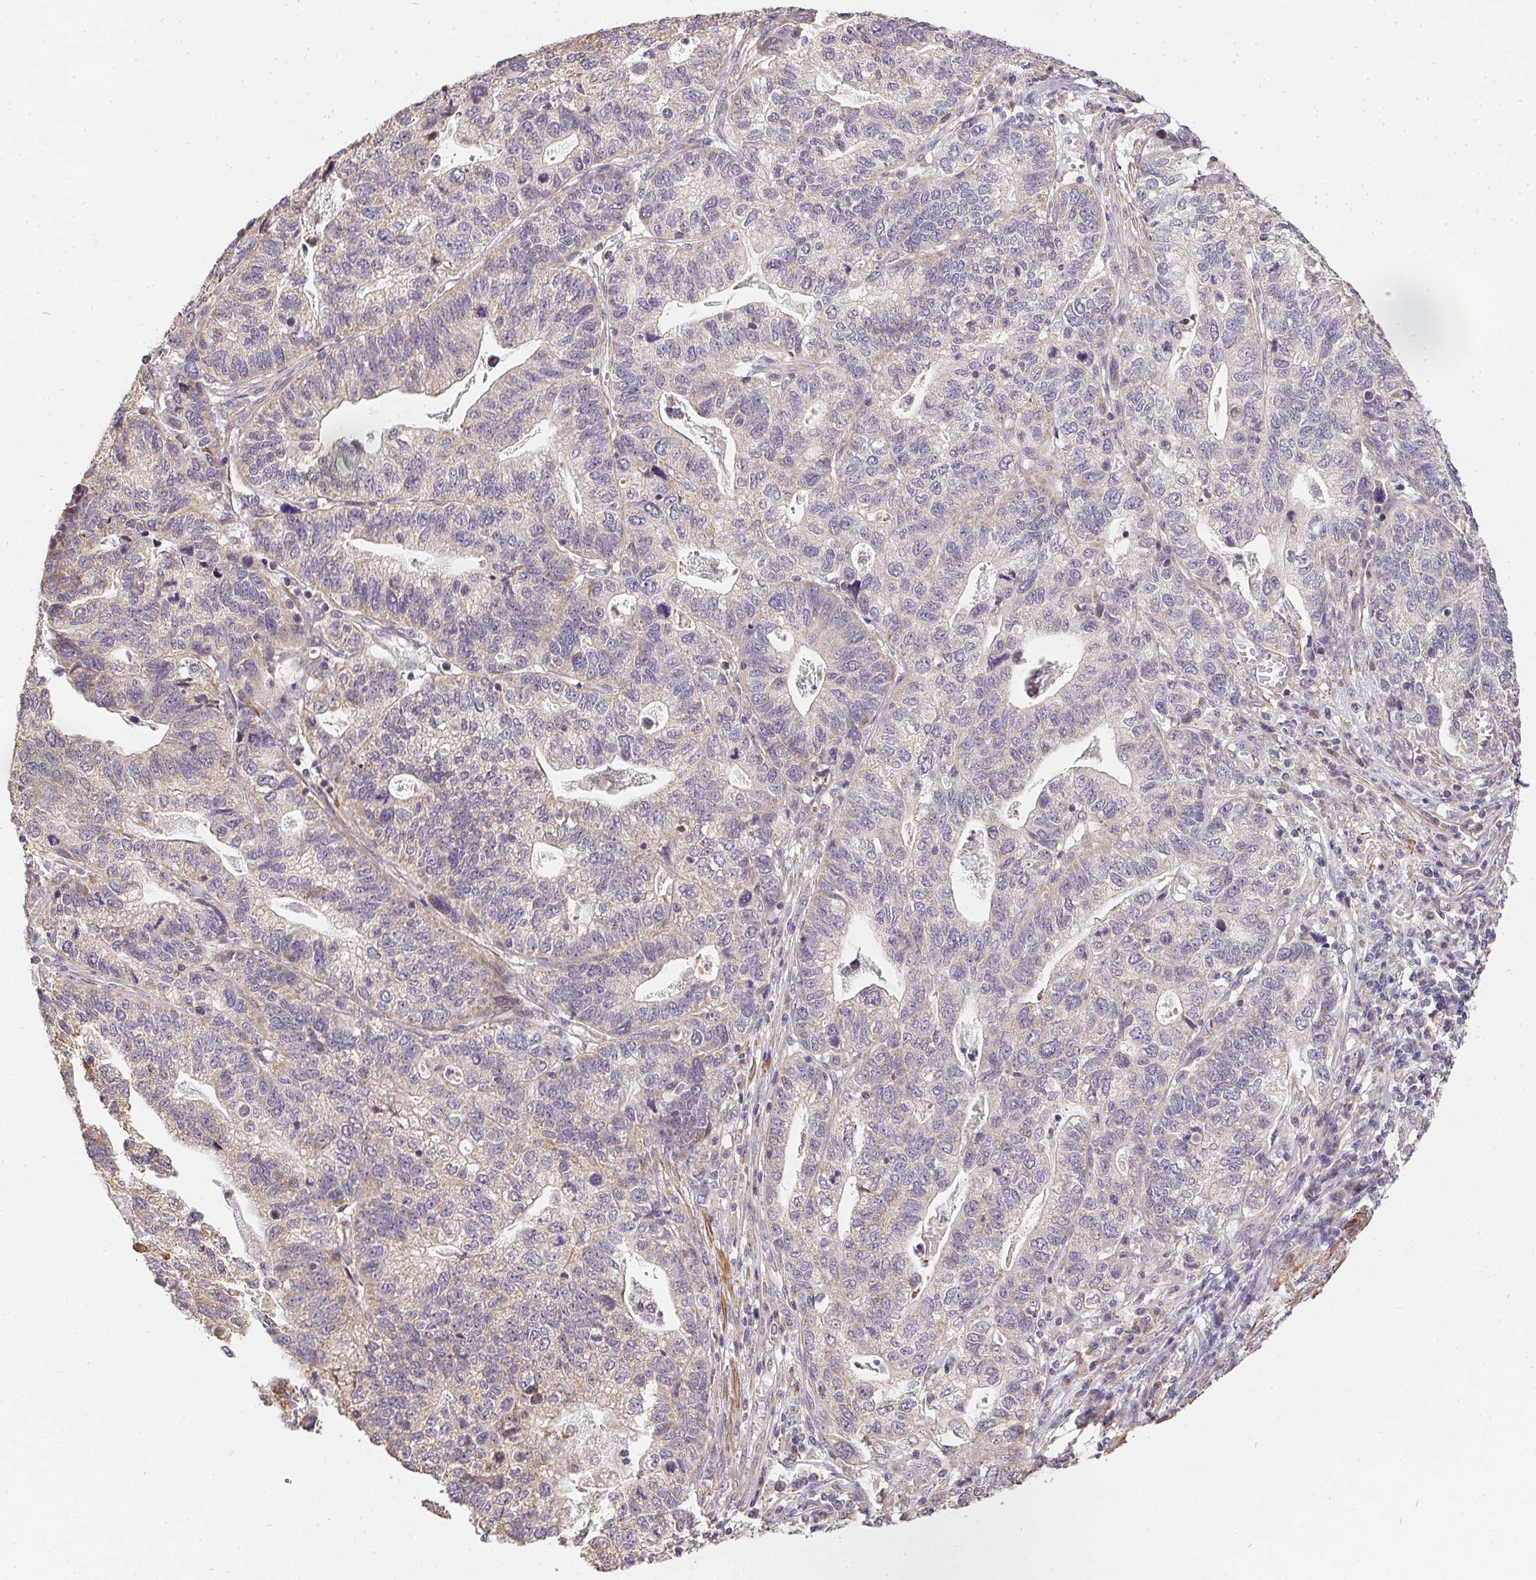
{"staining": {"intensity": "negative", "quantity": "none", "location": "none"}, "tissue": "stomach cancer", "cell_type": "Tumor cells", "image_type": "cancer", "snomed": [{"axis": "morphology", "description": "Adenocarcinoma, NOS"}, {"axis": "topography", "description": "Stomach, upper"}], "caption": "An image of stomach cancer stained for a protein shows no brown staining in tumor cells.", "gene": "REV3L", "patient": {"sex": "female", "age": 67}}